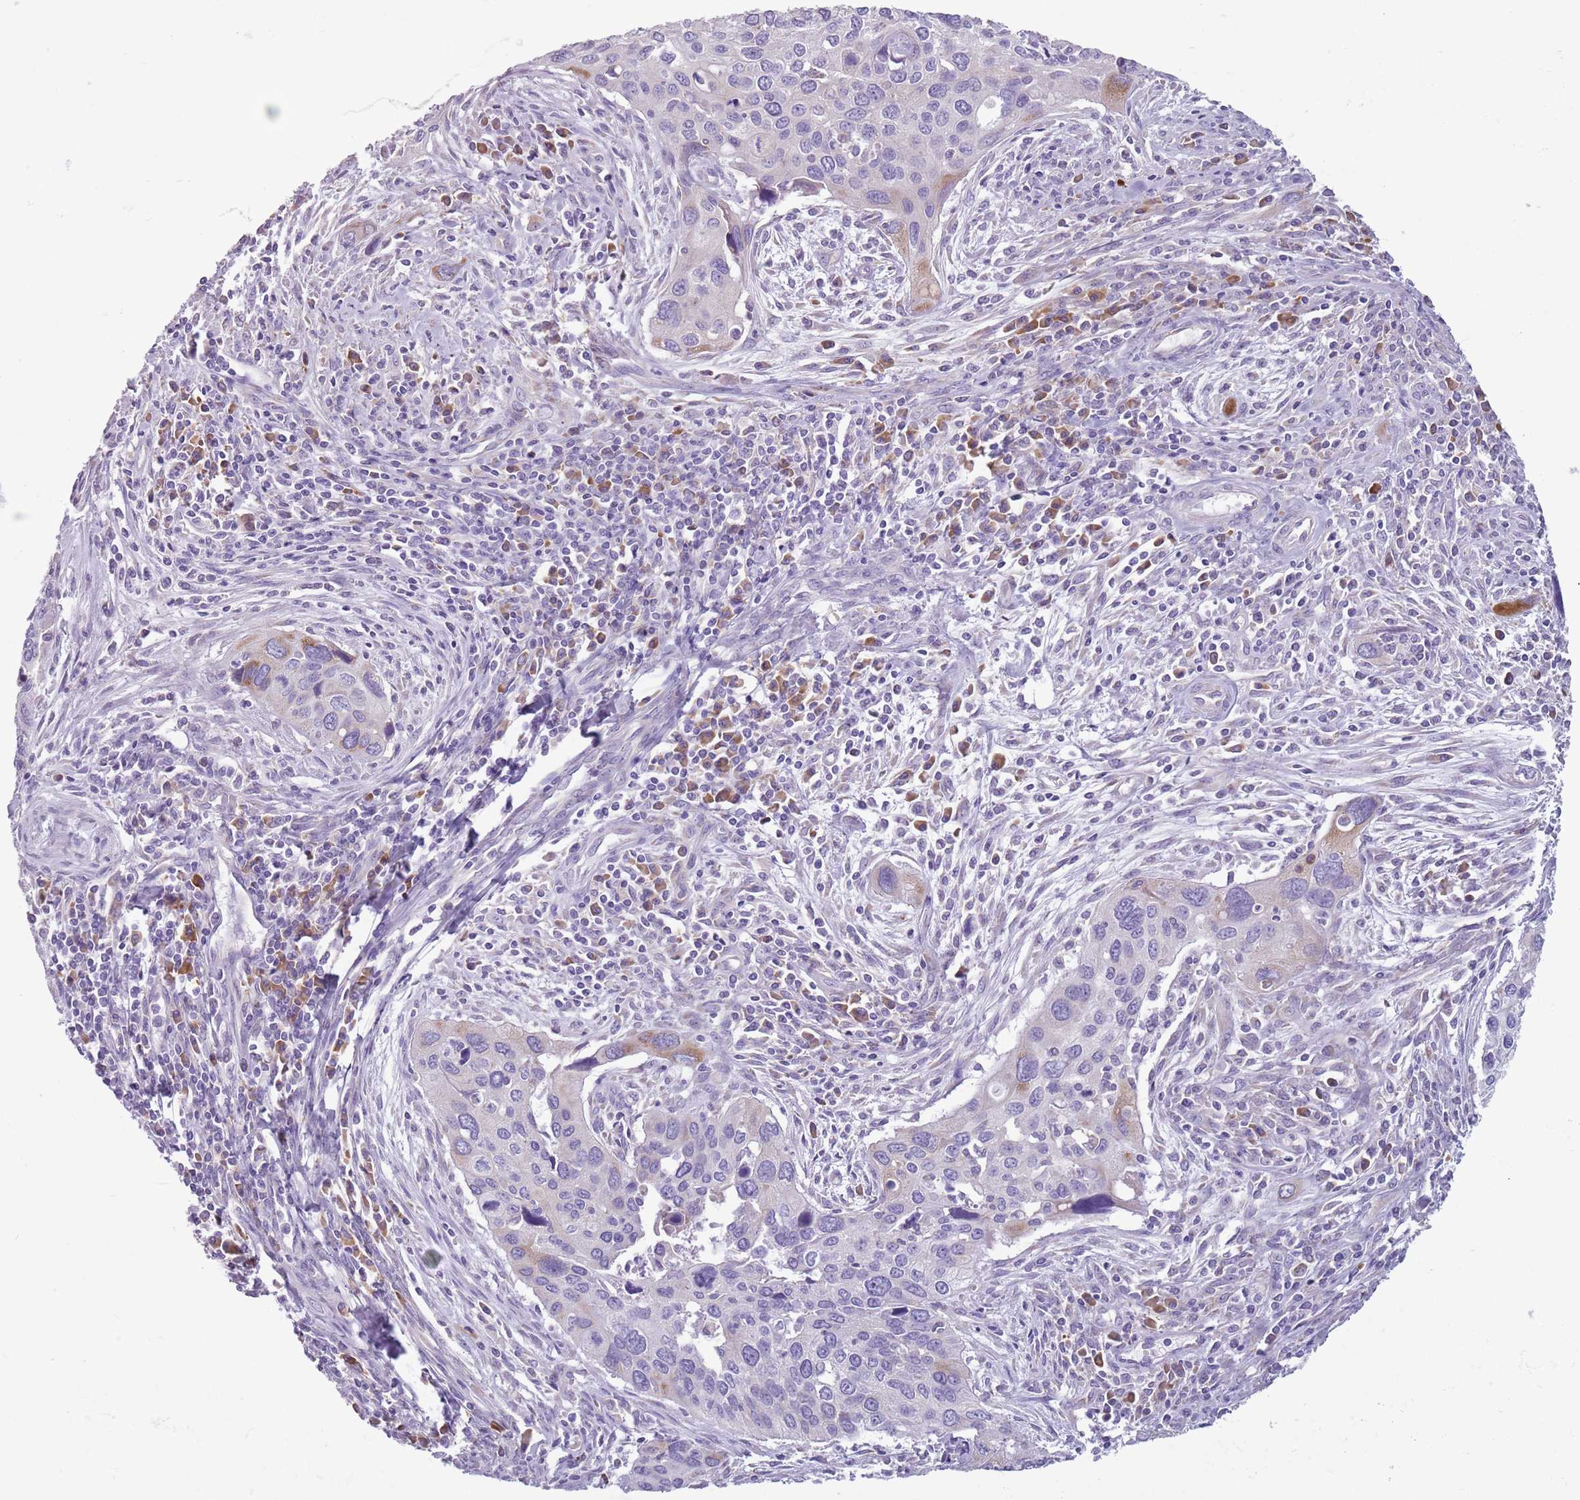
{"staining": {"intensity": "moderate", "quantity": "<25%", "location": "cytoplasmic/membranous"}, "tissue": "cervical cancer", "cell_type": "Tumor cells", "image_type": "cancer", "snomed": [{"axis": "morphology", "description": "Squamous cell carcinoma, NOS"}, {"axis": "topography", "description": "Cervix"}], "caption": "Moderate cytoplasmic/membranous protein positivity is appreciated in approximately <25% of tumor cells in cervical squamous cell carcinoma. (brown staining indicates protein expression, while blue staining denotes nuclei).", "gene": "HYOU1", "patient": {"sex": "female", "age": 55}}